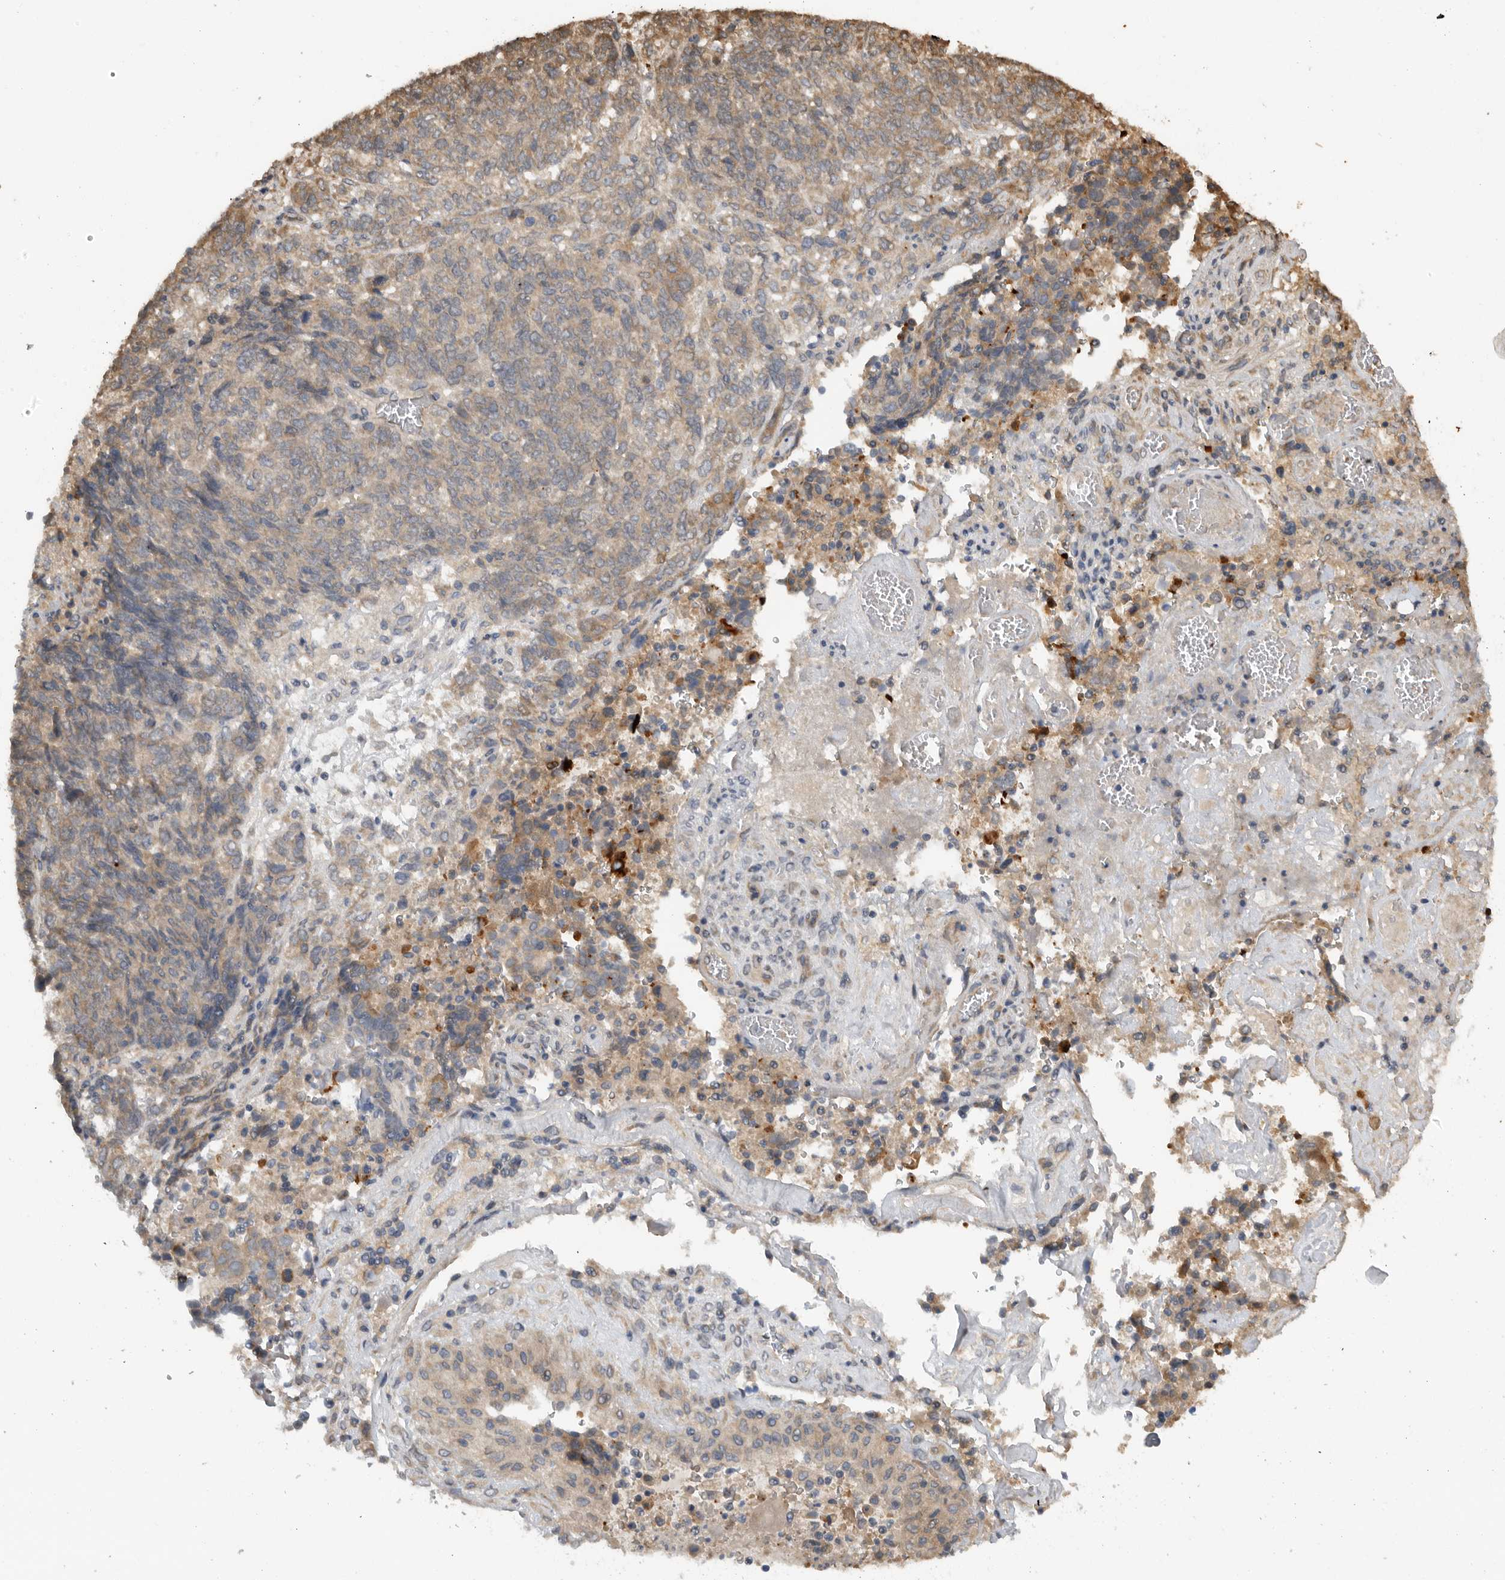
{"staining": {"intensity": "moderate", "quantity": ">75%", "location": "cytoplasmic/membranous"}, "tissue": "endometrial cancer", "cell_type": "Tumor cells", "image_type": "cancer", "snomed": [{"axis": "morphology", "description": "Adenocarcinoma, NOS"}, {"axis": "topography", "description": "Endometrium"}], "caption": "Immunohistochemistry (IHC) of endometrial adenocarcinoma exhibits medium levels of moderate cytoplasmic/membranous staining in about >75% of tumor cells.", "gene": "AASDHPPT", "patient": {"sex": "female", "age": 80}}